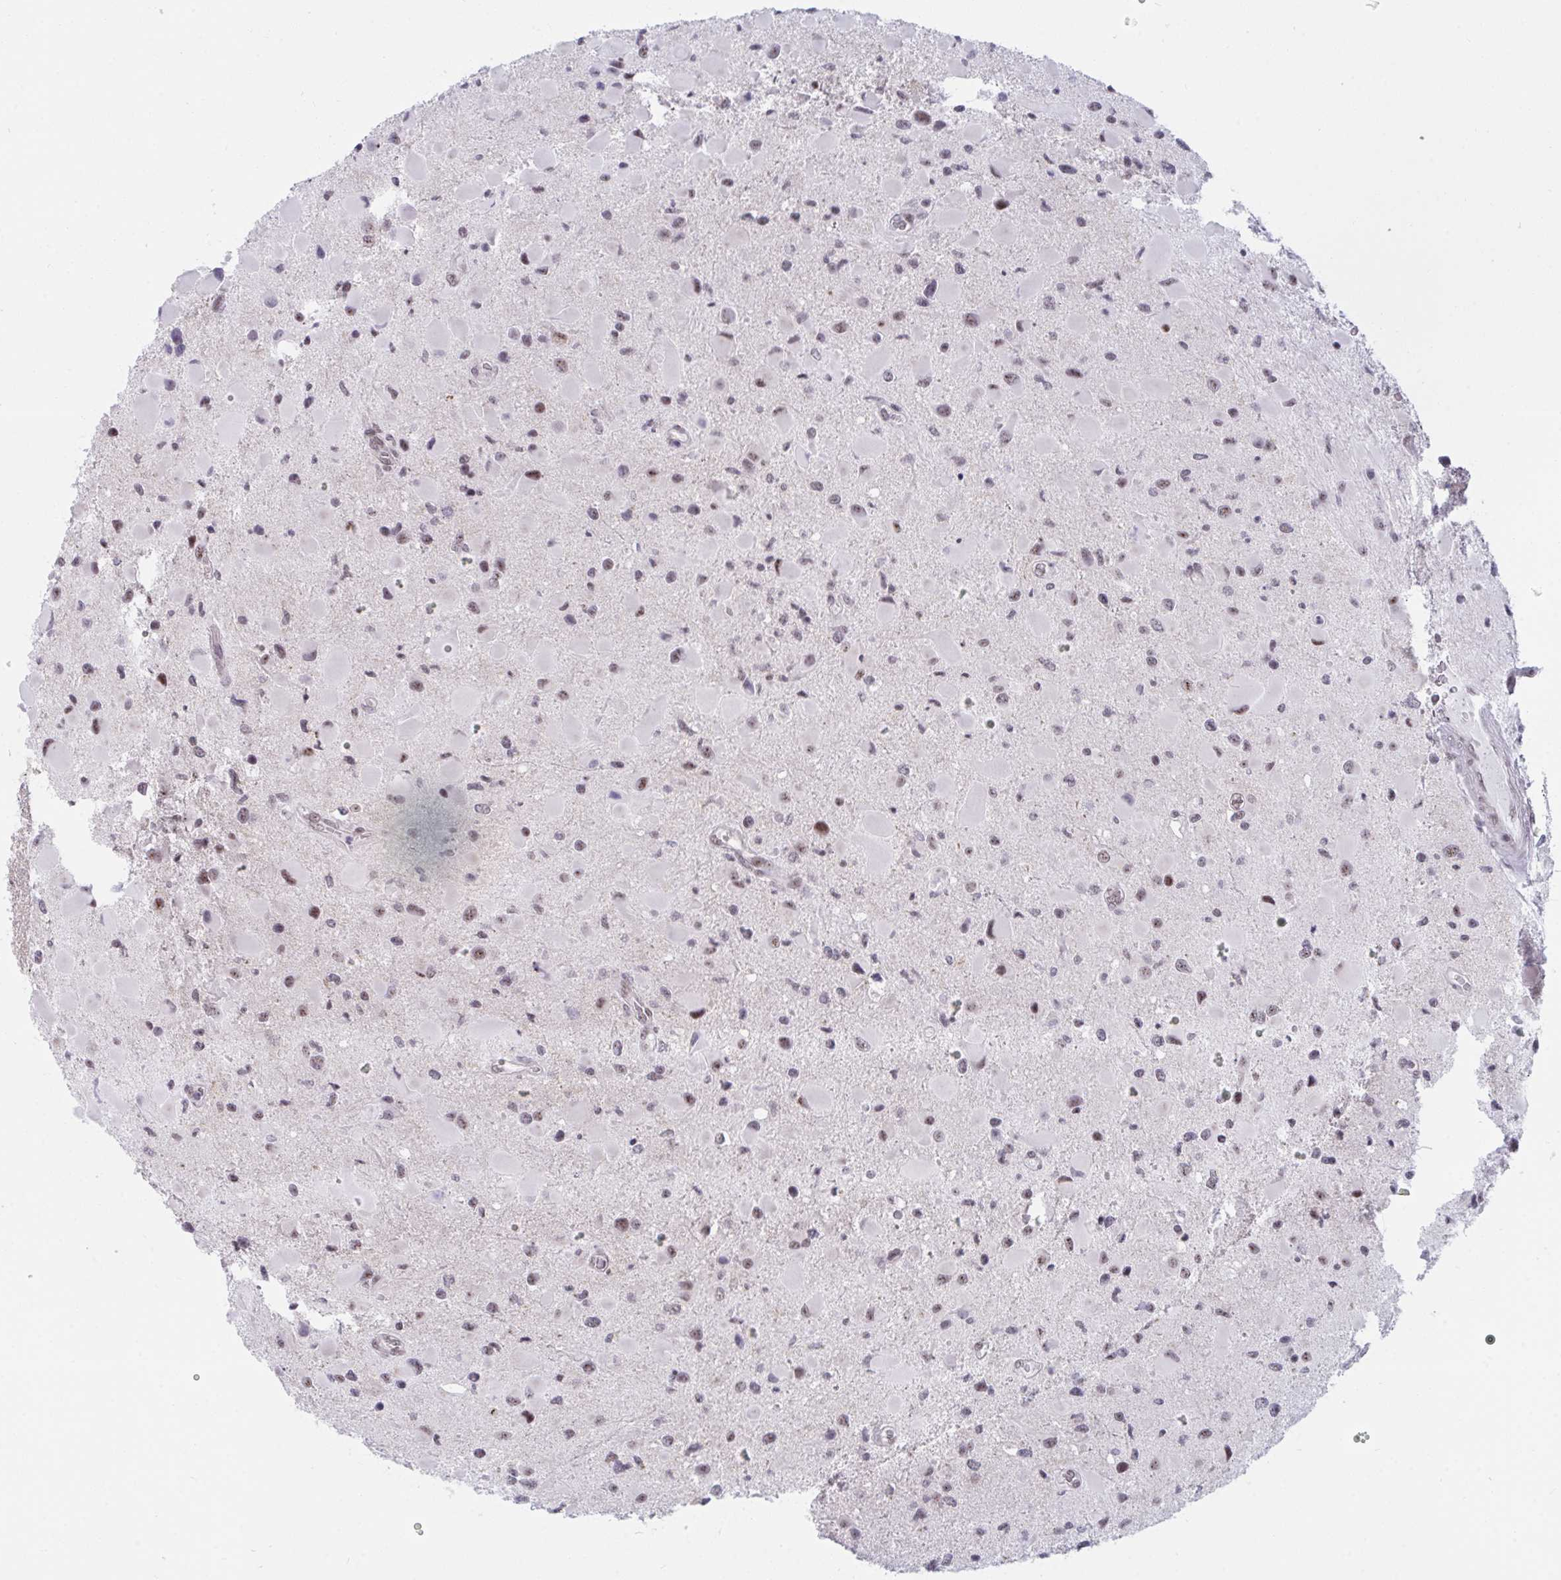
{"staining": {"intensity": "weak", "quantity": "25%-75%", "location": "nuclear"}, "tissue": "glioma", "cell_type": "Tumor cells", "image_type": "cancer", "snomed": [{"axis": "morphology", "description": "Glioma, malignant, Low grade"}, {"axis": "topography", "description": "Brain"}], "caption": "The immunohistochemical stain labels weak nuclear expression in tumor cells of glioma tissue.", "gene": "PRR14", "patient": {"sex": "female", "age": 32}}